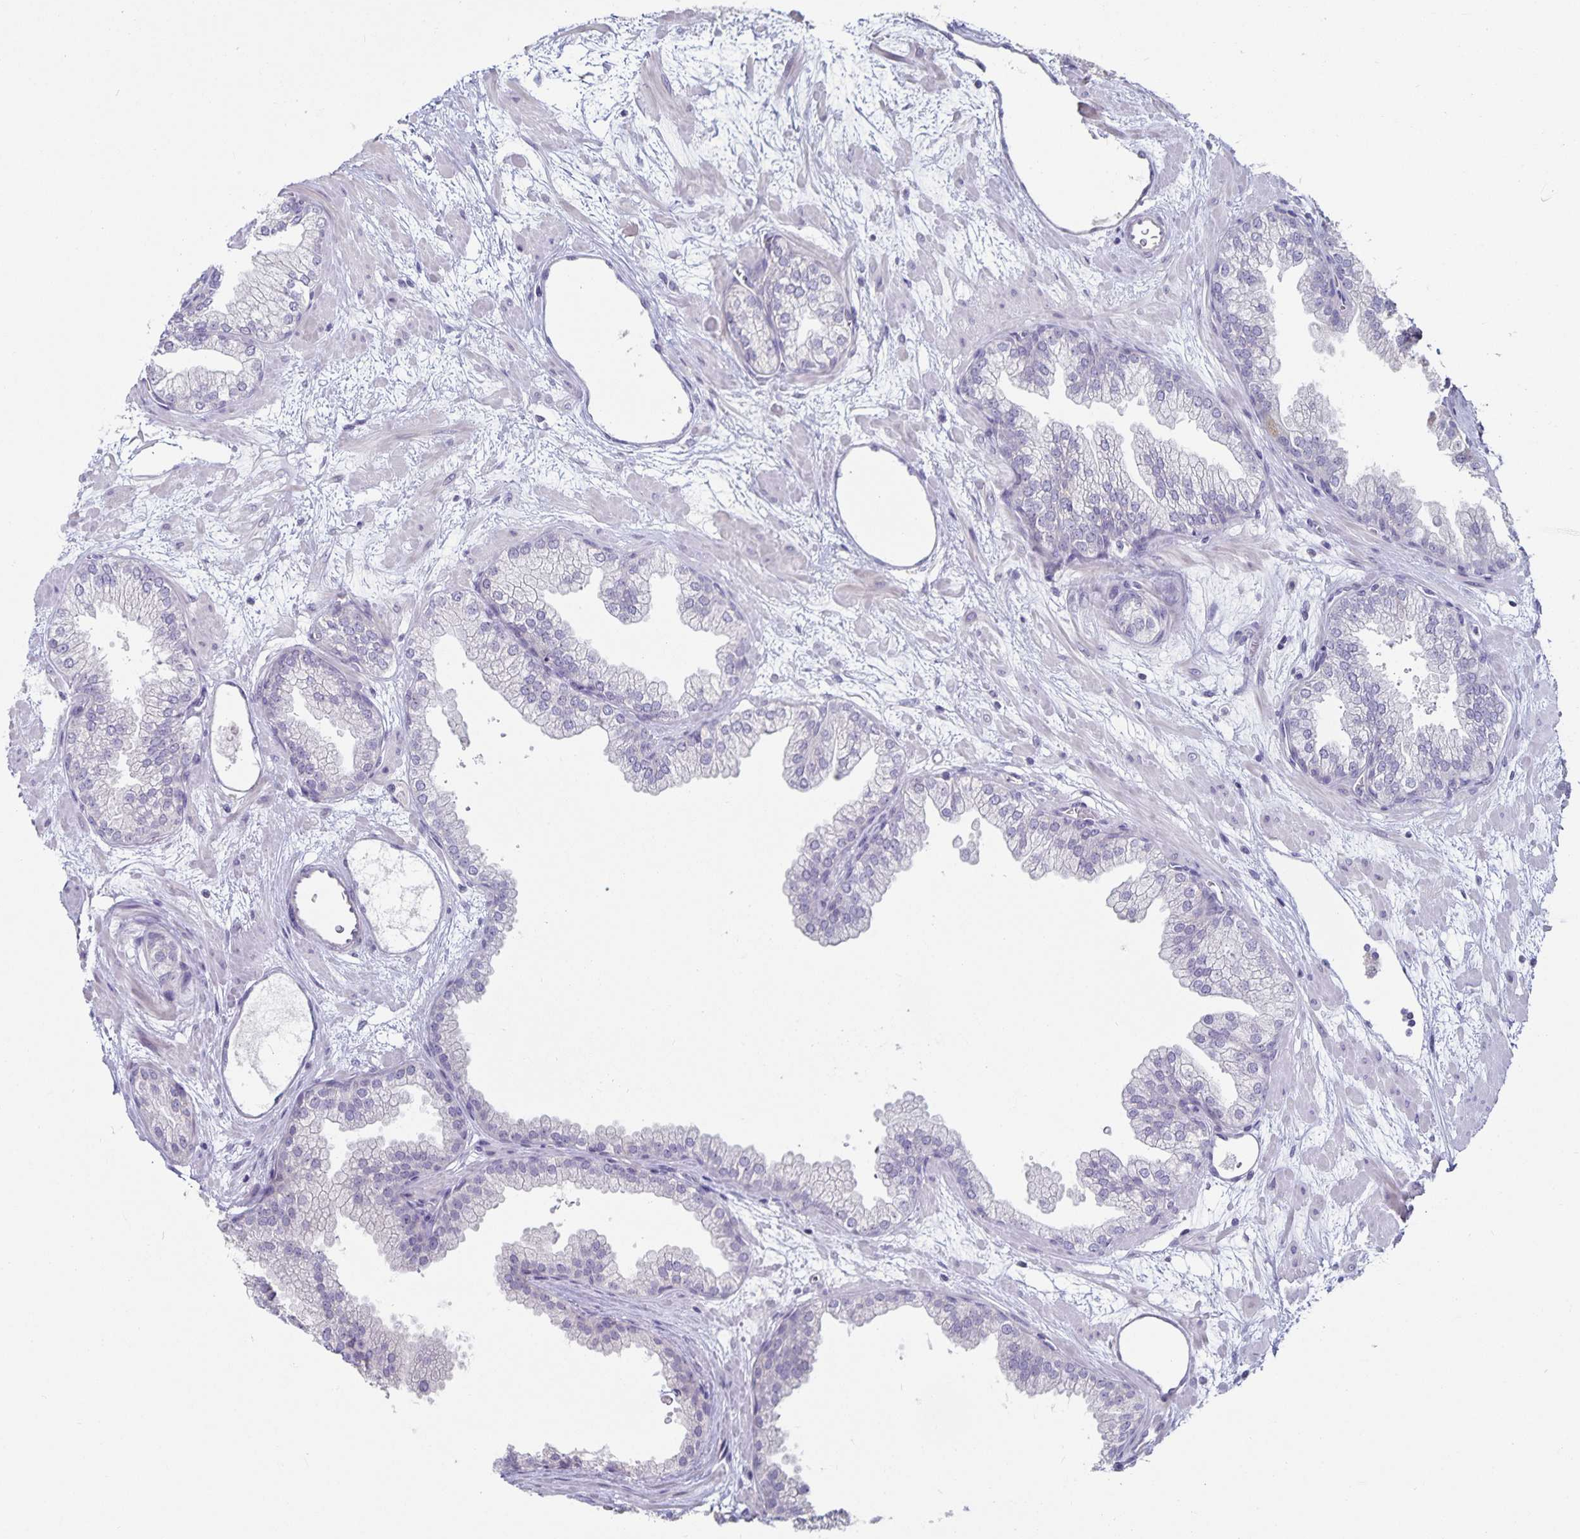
{"staining": {"intensity": "negative", "quantity": "none", "location": "none"}, "tissue": "prostate", "cell_type": "Glandular cells", "image_type": "normal", "snomed": [{"axis": "morphology", "description": "Normal tissue, NOS"}, {"axis": "topography", "description": "Prostate"}], "caption": "Protein analysis of benign prostate demonstrates no significant positivity in glandular cells. (DAB immunohistochemistry with hematoxylin counter stain).", "gene": "DNAH9", "patient": {"sex": "male", "age": 37}}